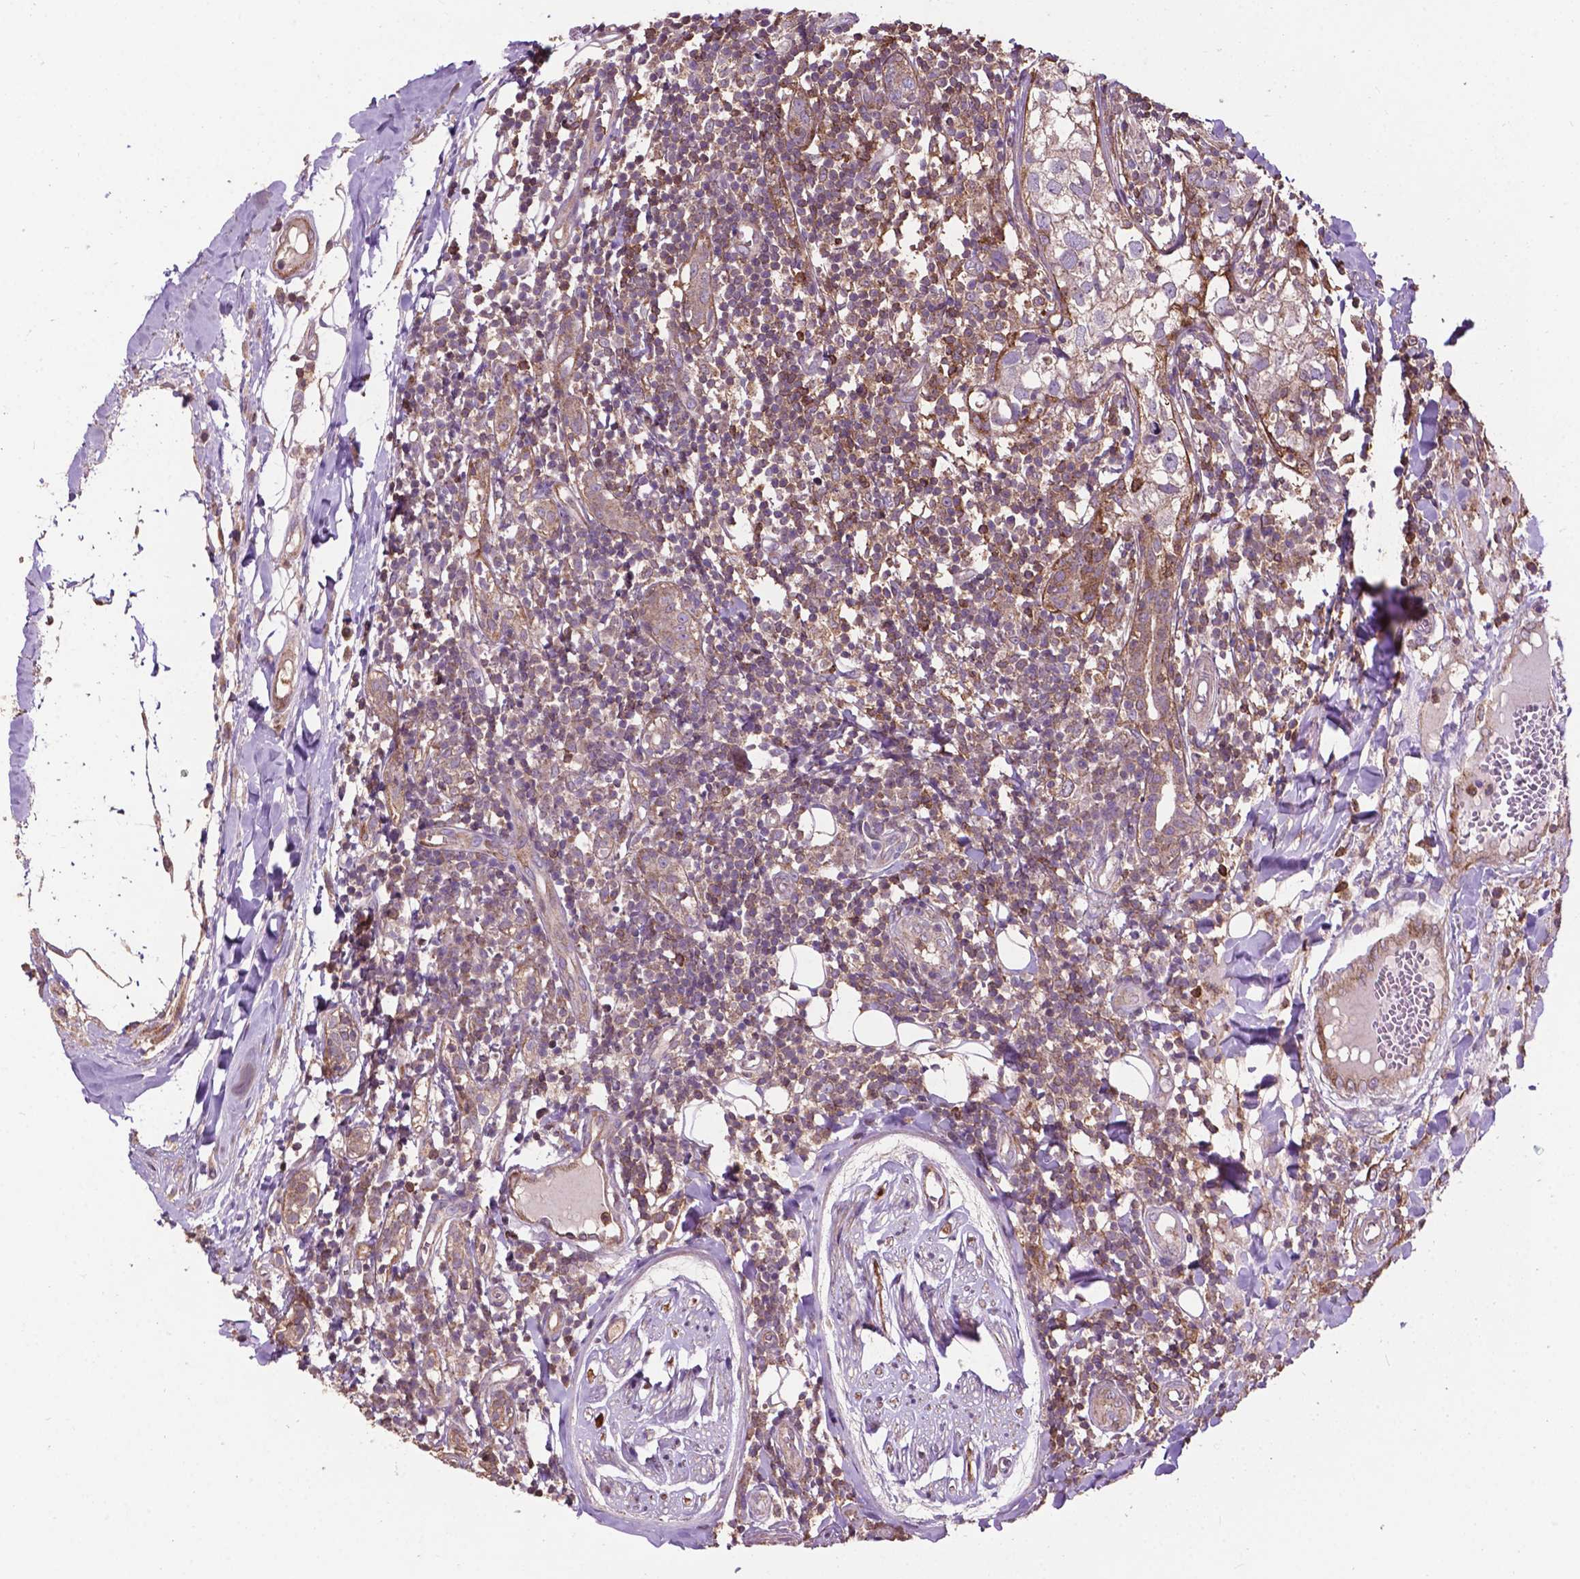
{"staining": {"intensity": "weak", "quantity": "25%-75%", "location": "cytoplasmic/membranous"}, "tissue": "breast cancer", "cell_type": "Tumor cells", "image_type": "cancer", "snomed": [{"axis": "morphology", "description": "Duct carcinoma"}, {"axis": "topography", "description": "Breast"}], "caption": "The micrograph exhibits immunohistochemical staining of infiltrating ductal carcinoma (breast). There is weak cytoplasmic/membranous positivity is identified in about 25%-75% of tumor cells.", "gene": "SMAD3", "patient": {"sex": "female", "age": 30}}